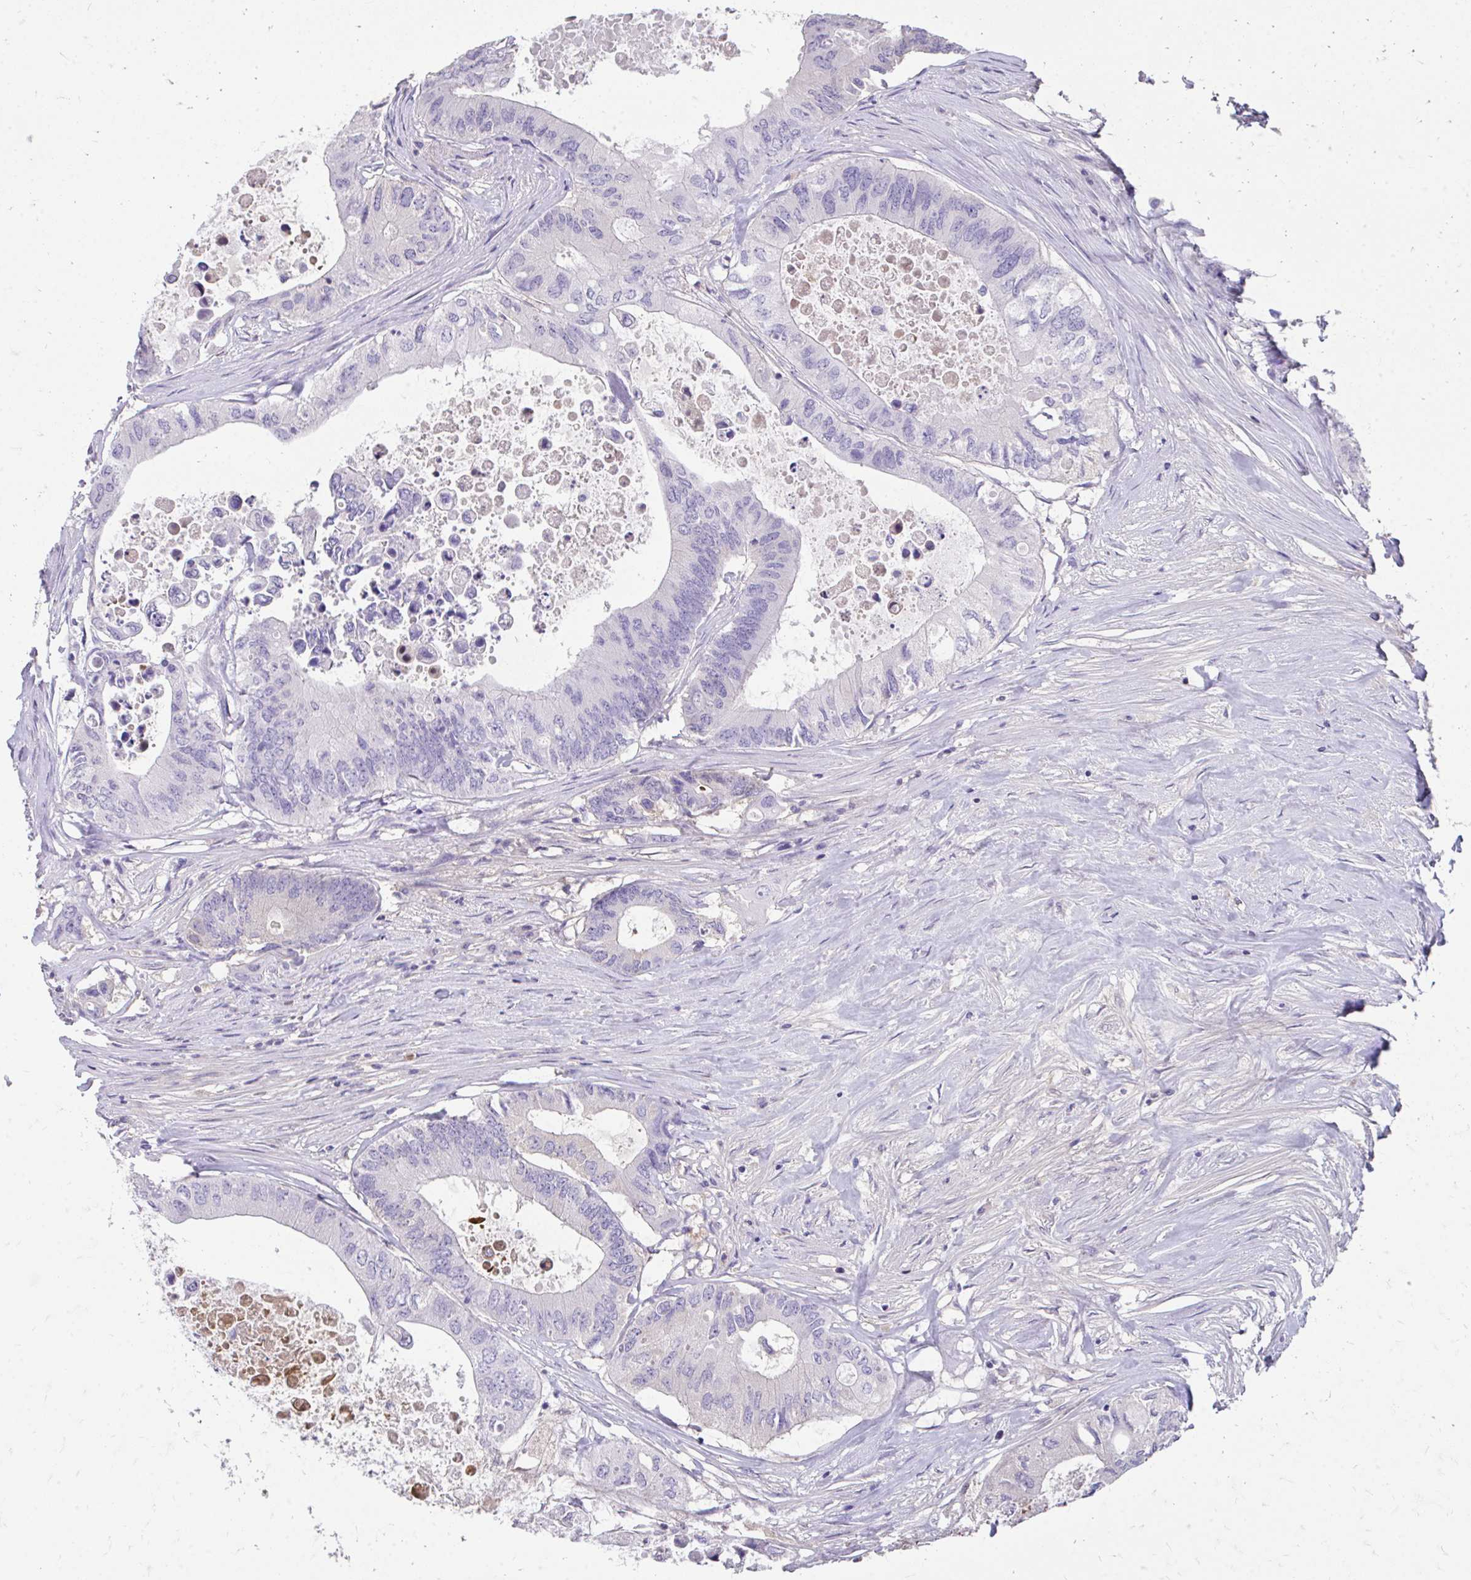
{"staining": {"intensity": "negative", "quantity": "none", "location": "none"}, "tissue": "colorectal cancer", "cell_type": "Tumor cells", "image_type": "cancer", "snomed": [{"axis": "morphology", "description": "Adenocarcinoma, NOS"}, {"axis": "topography", "description": "Colon"}], "caption": "Immunohistochemical staining of human colorectal adenocarcinoma demonstrates no significant positivity in tumor cells.", "gene": "CFH", "patient": {"sex": "male", "age": 71}}